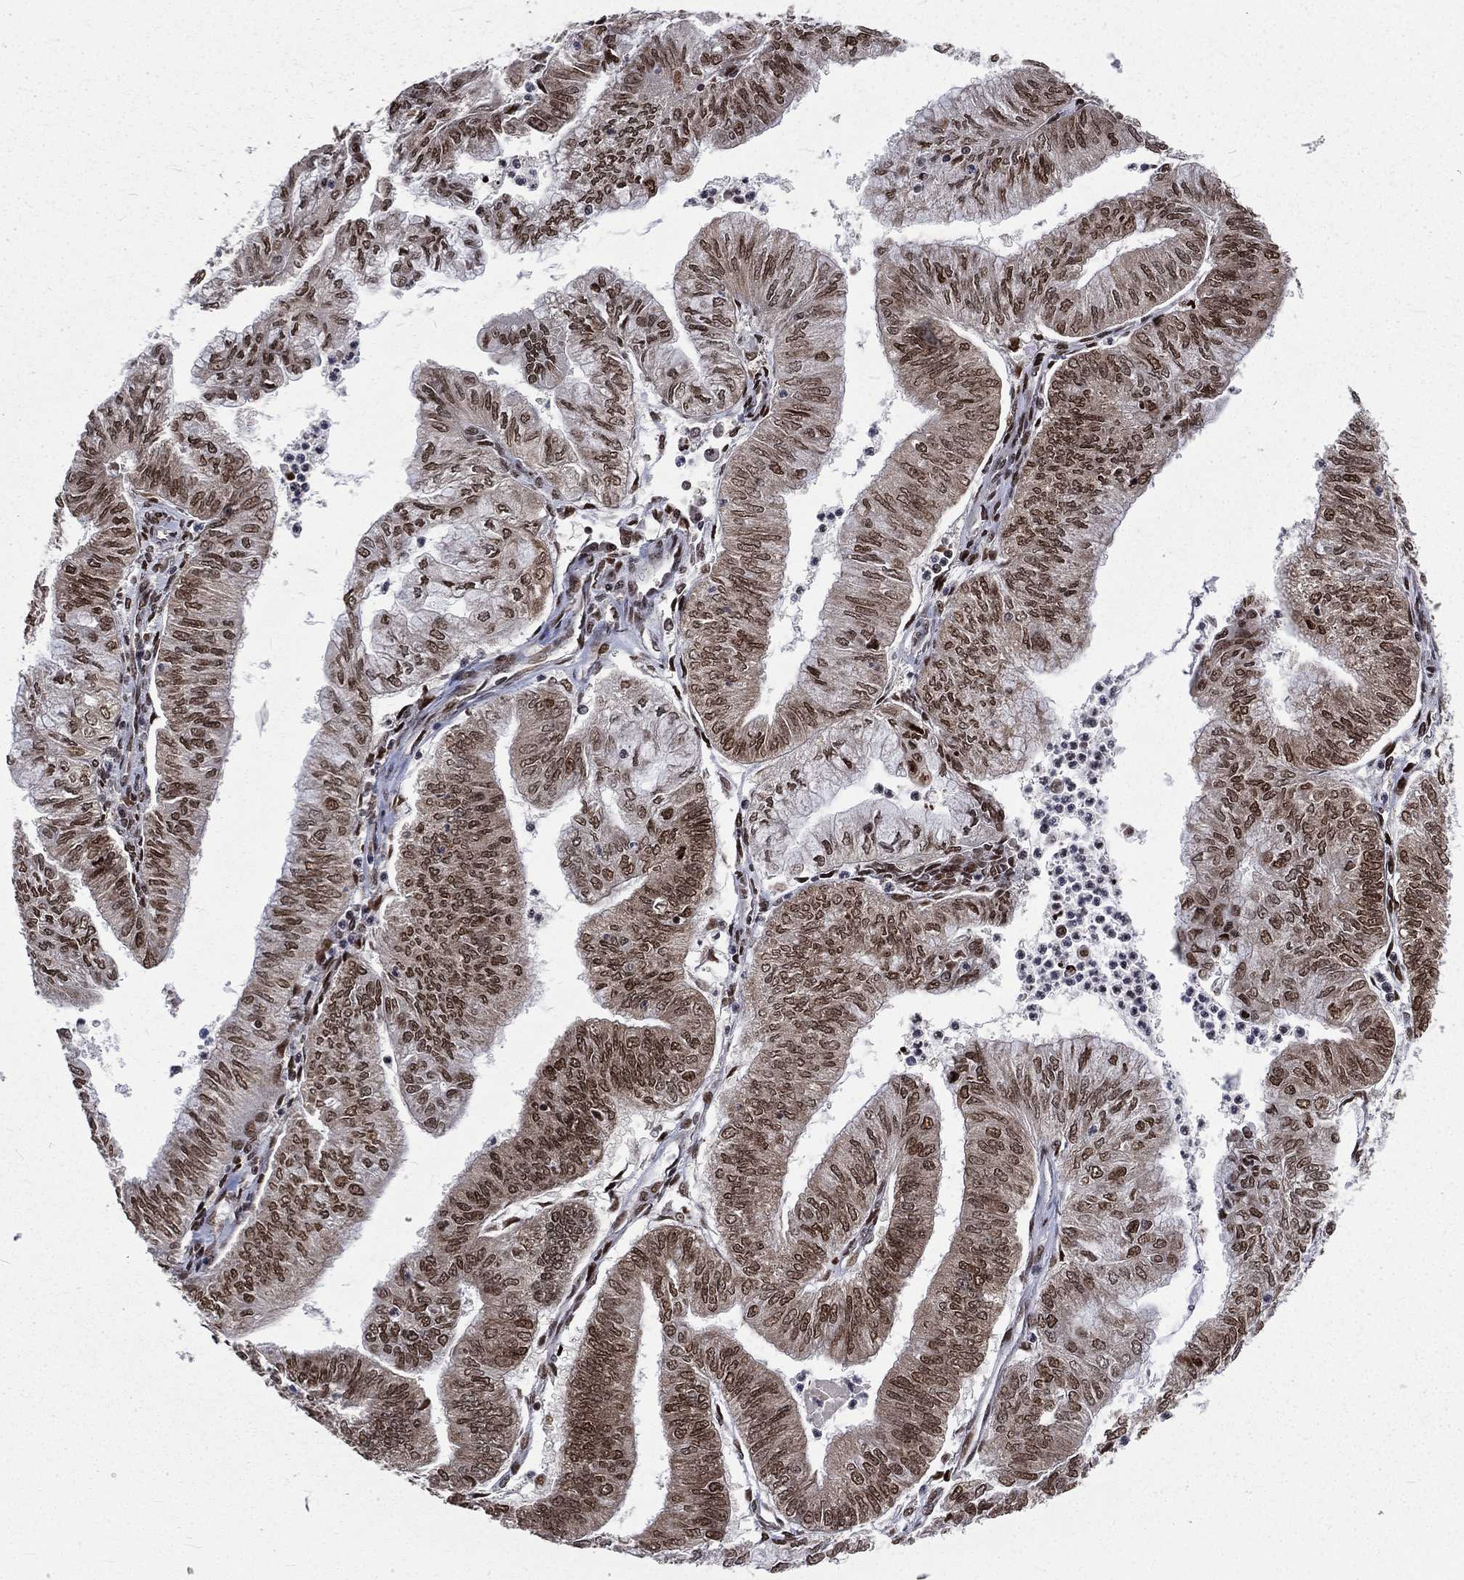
{"staining": {"intensity": "strong", "quantity": ">75%", "location": "nuclear"}, "tissue": "endometrial cancer", "cell_type": "Tumor cells", "image_type": "cancer", "snomed": [{"axis": "morphology", "description": "Adenocarcinoma, NOS"}, {"axis": "topography", "description": "Endometrium"}], "caption": "The micrograph displays a brown stain indicating the presence of a protein in the nuclear of tumor cells in endometrial adenocarcinoma.", "gene": "POLB", "patient": {"sex": "female", "age": 59}}